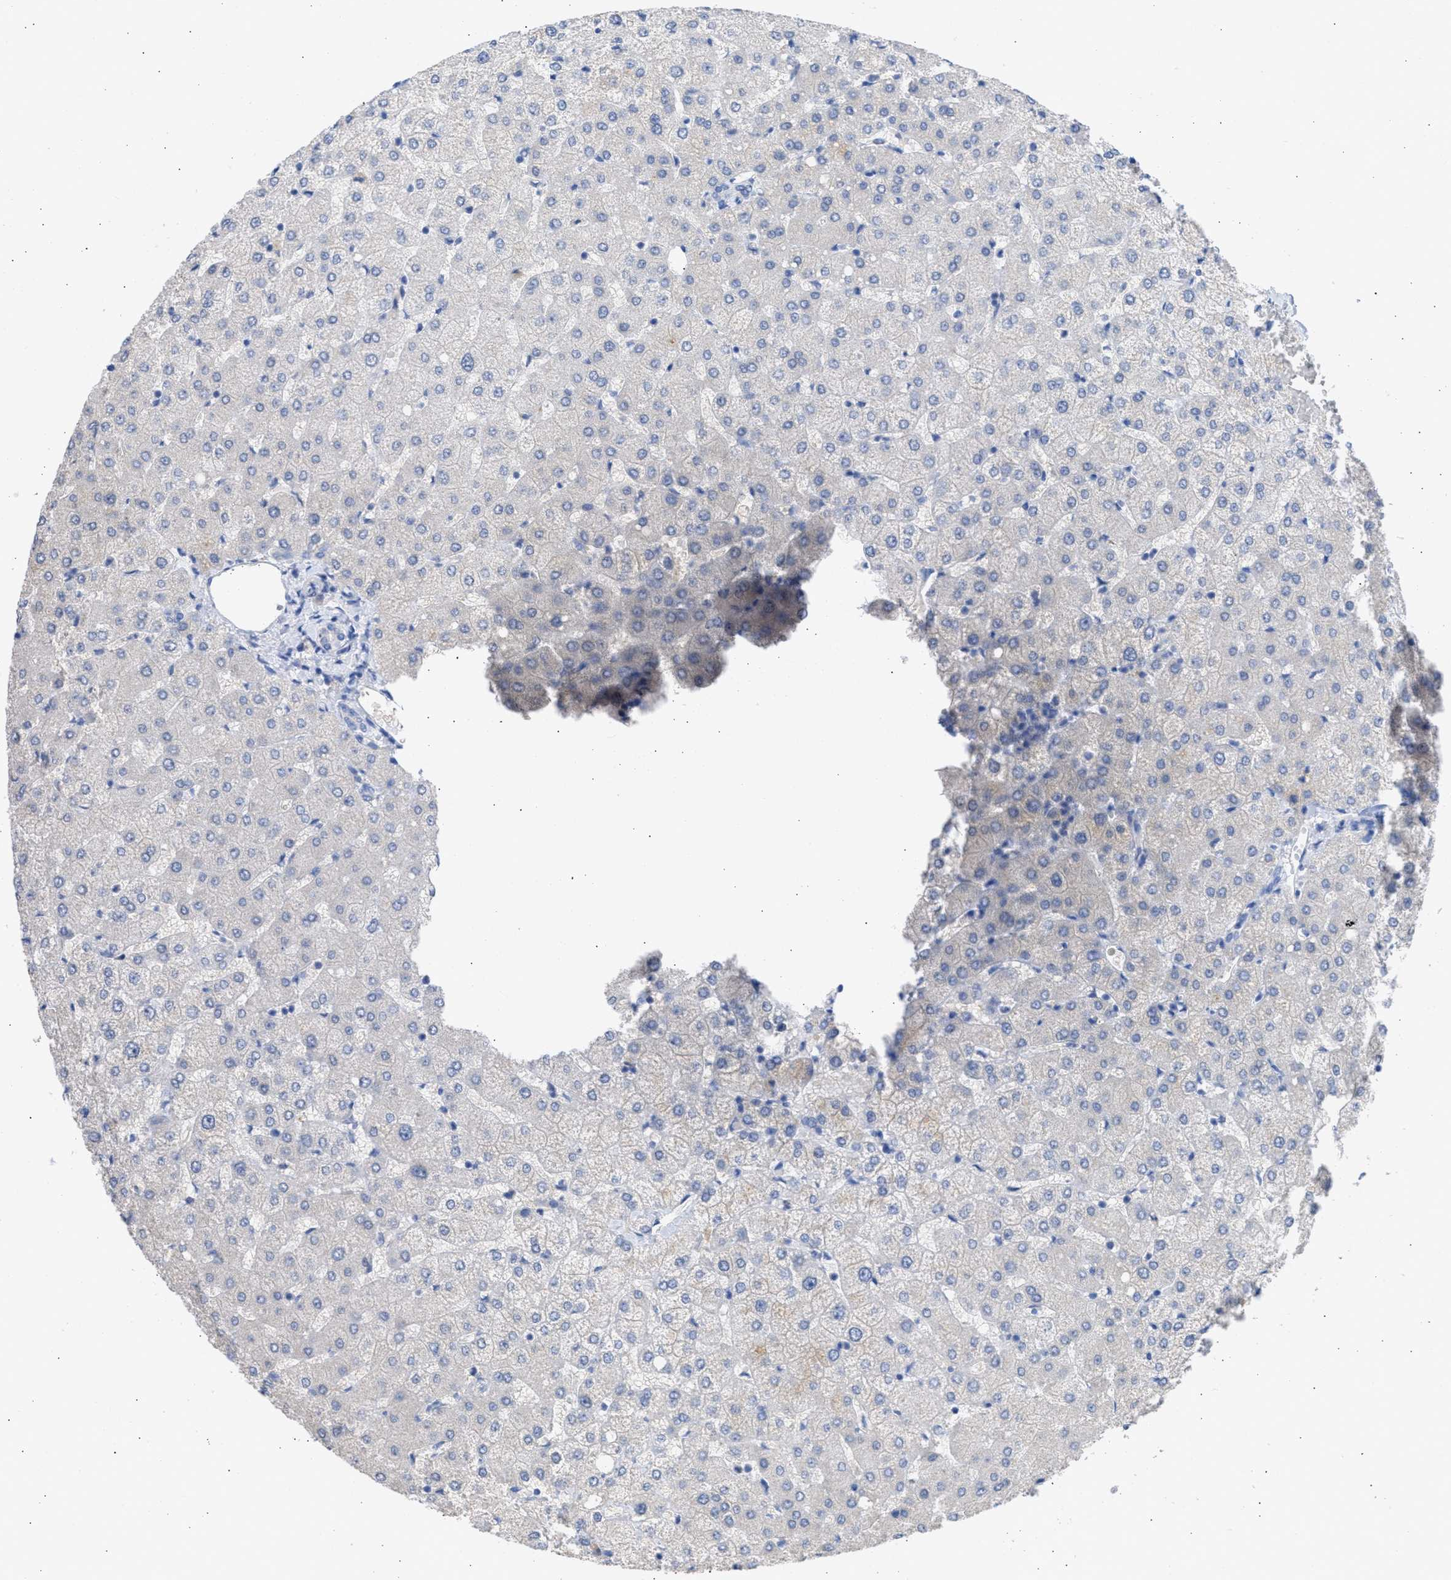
{"staining": {"intensity": "negative", "quantity": "none", "location": "none"}, "tissue": "liver", "cell_type": "Cholangiocytes", "image_type": "normal", "snomed": [{"axis": "morphology", "description": "Normal tissue, NOS"}, {"axis": "topography", "description": "Liver"}], "caption": "Immunohistochemical staining of unremarkable human liver exhibits no significant positivity in cholangiocytes.", "gene": "RSPH1", "patient": {"sex": "female", "age": 54}}